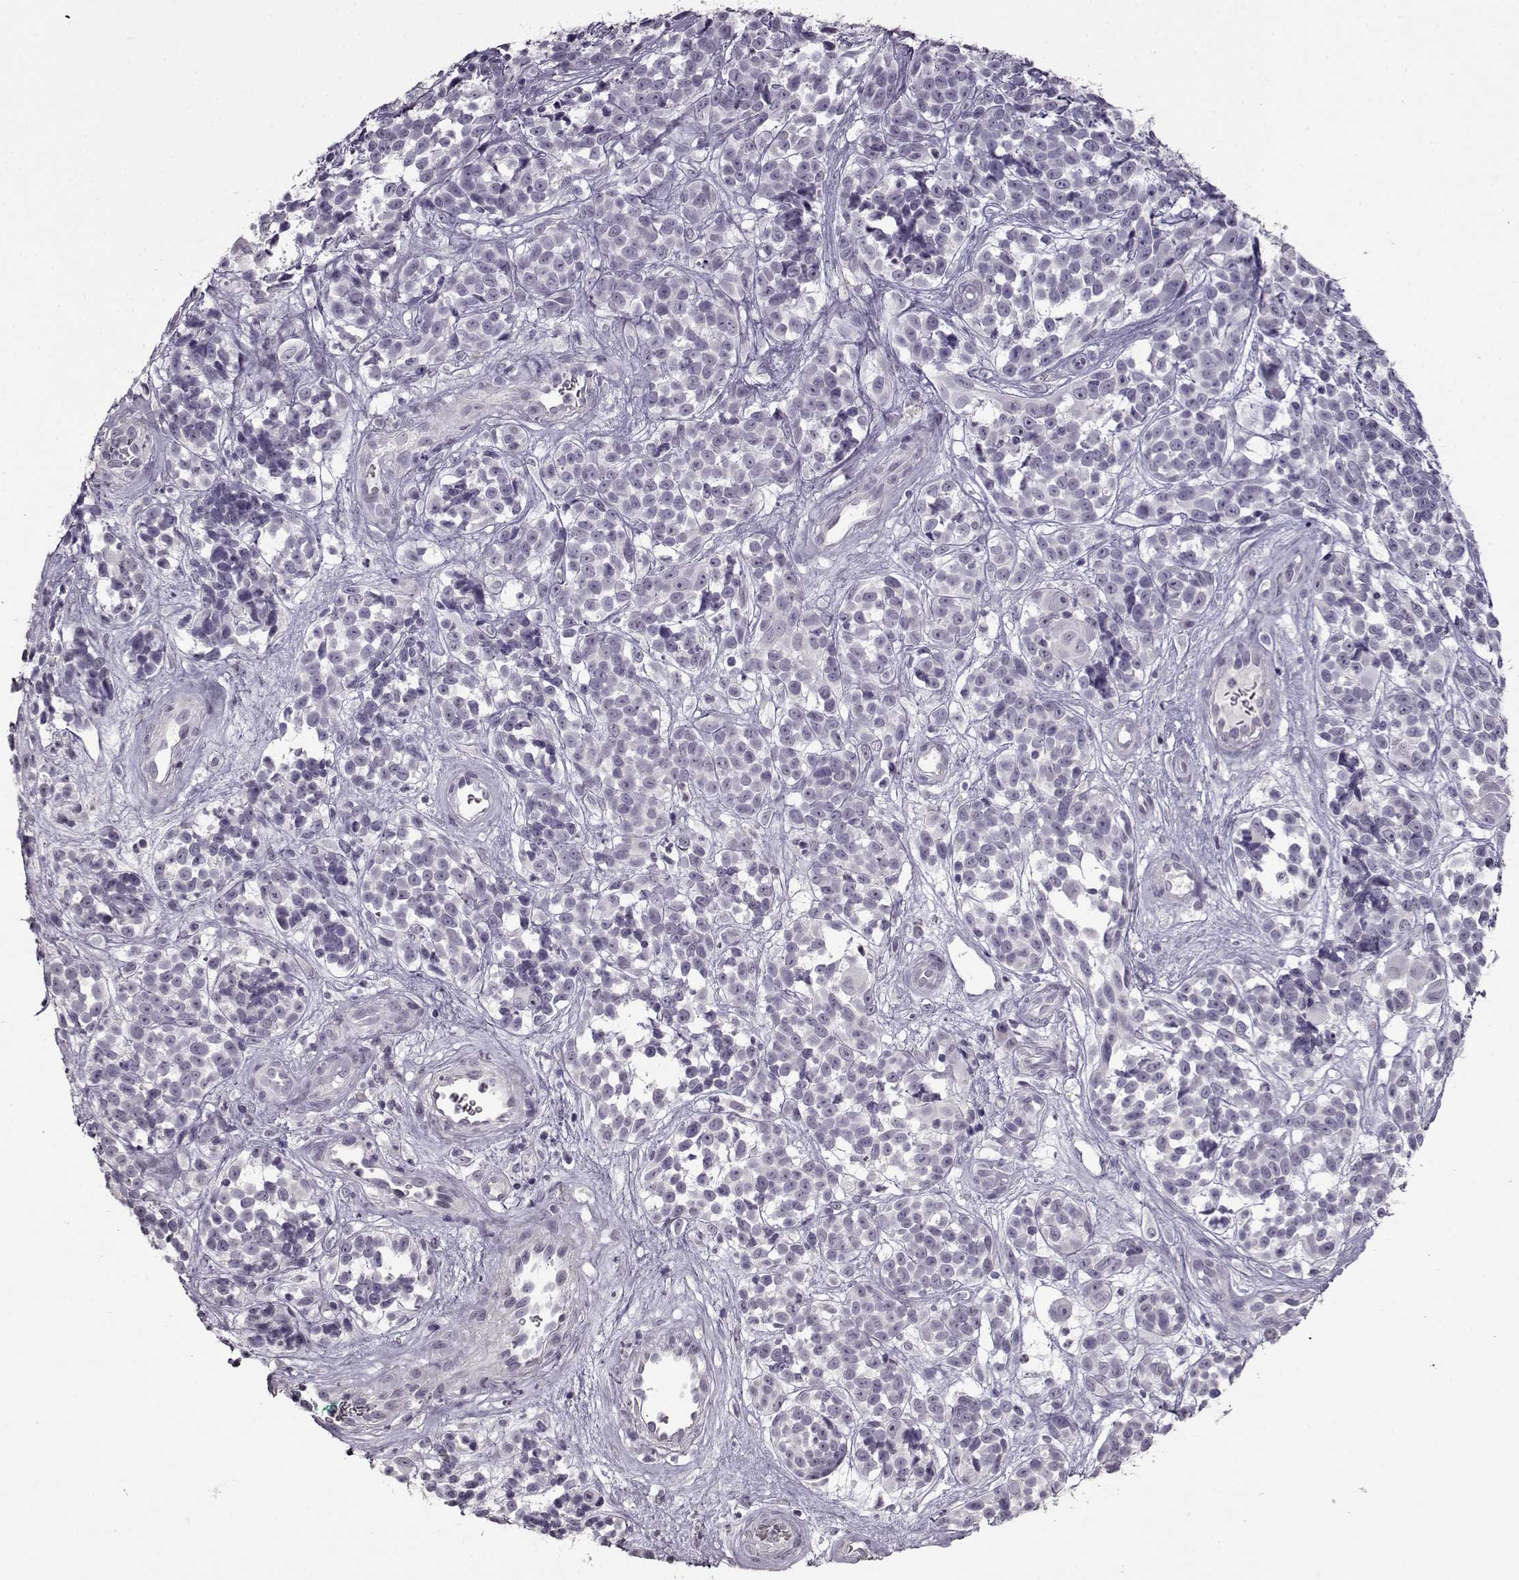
{"staining": {"intensity": "negative", "quantity": "none", "location": "none"}, "tissue": "melanoma", "cell_type": "Tumor cells", "image_type": "cancer", "snomed": [{"axis": "morphology", "description": "Malignant melanoma, NOS"}, {"axis": "topography", "description": "Skin"}], "caption": "Tumor cells show no significant staining in malignant melanoma. (Brightfield microscopy of DAB immunohistochemistry at high magnification).", "gene": "FSHB", "patient": {"sex": "female", "age": 88}}